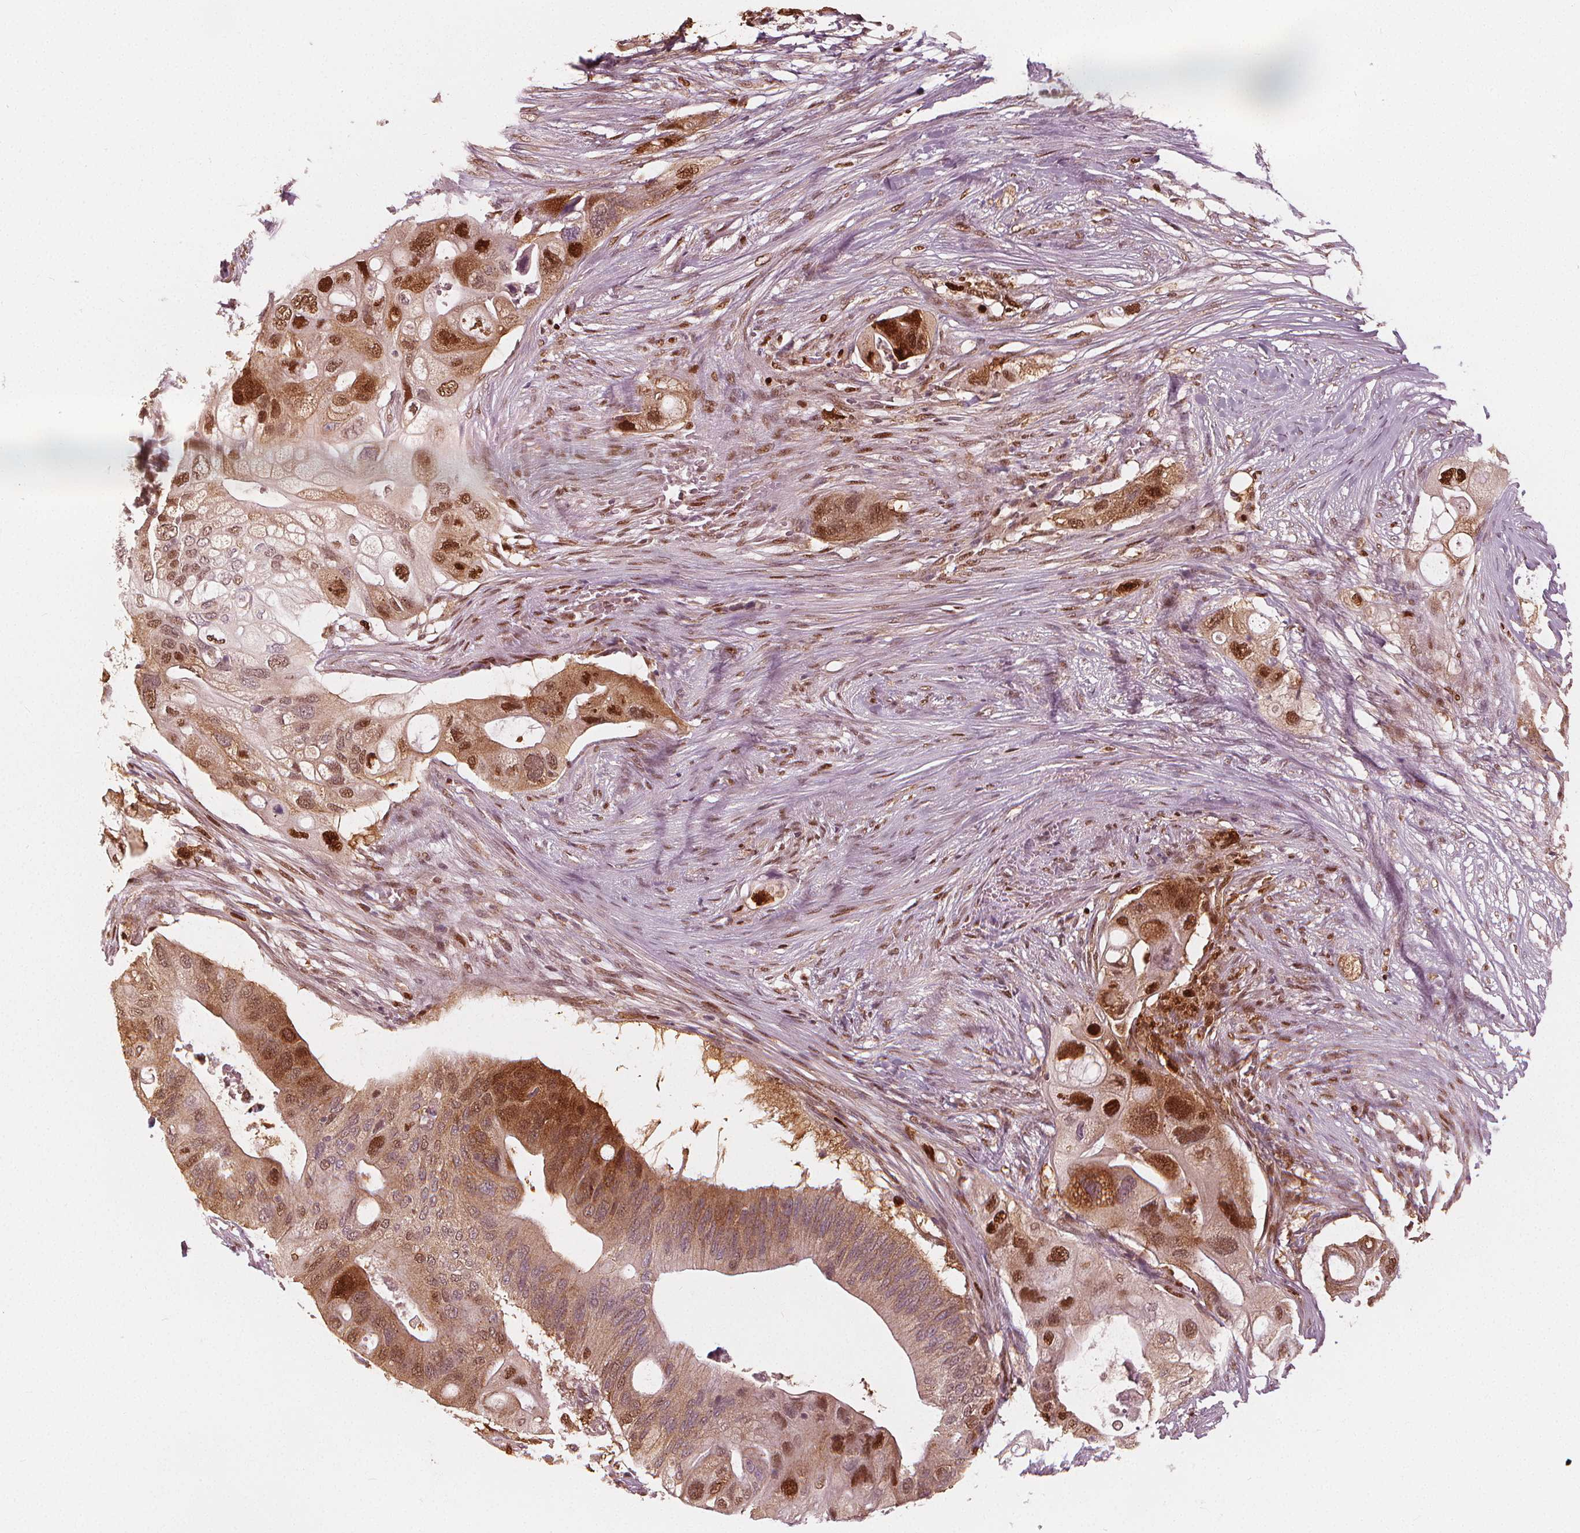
{"staining": {"intensity": "moderate", "quantity": ">75%", "location": "cytoplasmic/membranous,nuclear"}, "tissue": "pancreatic cancer", "cell_type": "Tumor cells", "image_type": "cancer", "snomed": [{"axis": "morphology", "description": "Adenocarcinoma, NOS"}, {"axis": "topography", "description": "Pancreas"}], "caption": "There is medium levels of moderate cytoplasmic/membranous and nuclear expression in tumor cells of adenocarcinoma (pancreatic), as demonstrated by immunohistochemical staining (brown color).", "gene": "SQSTM1", "patient": {"sex": "female", "age": 72}}